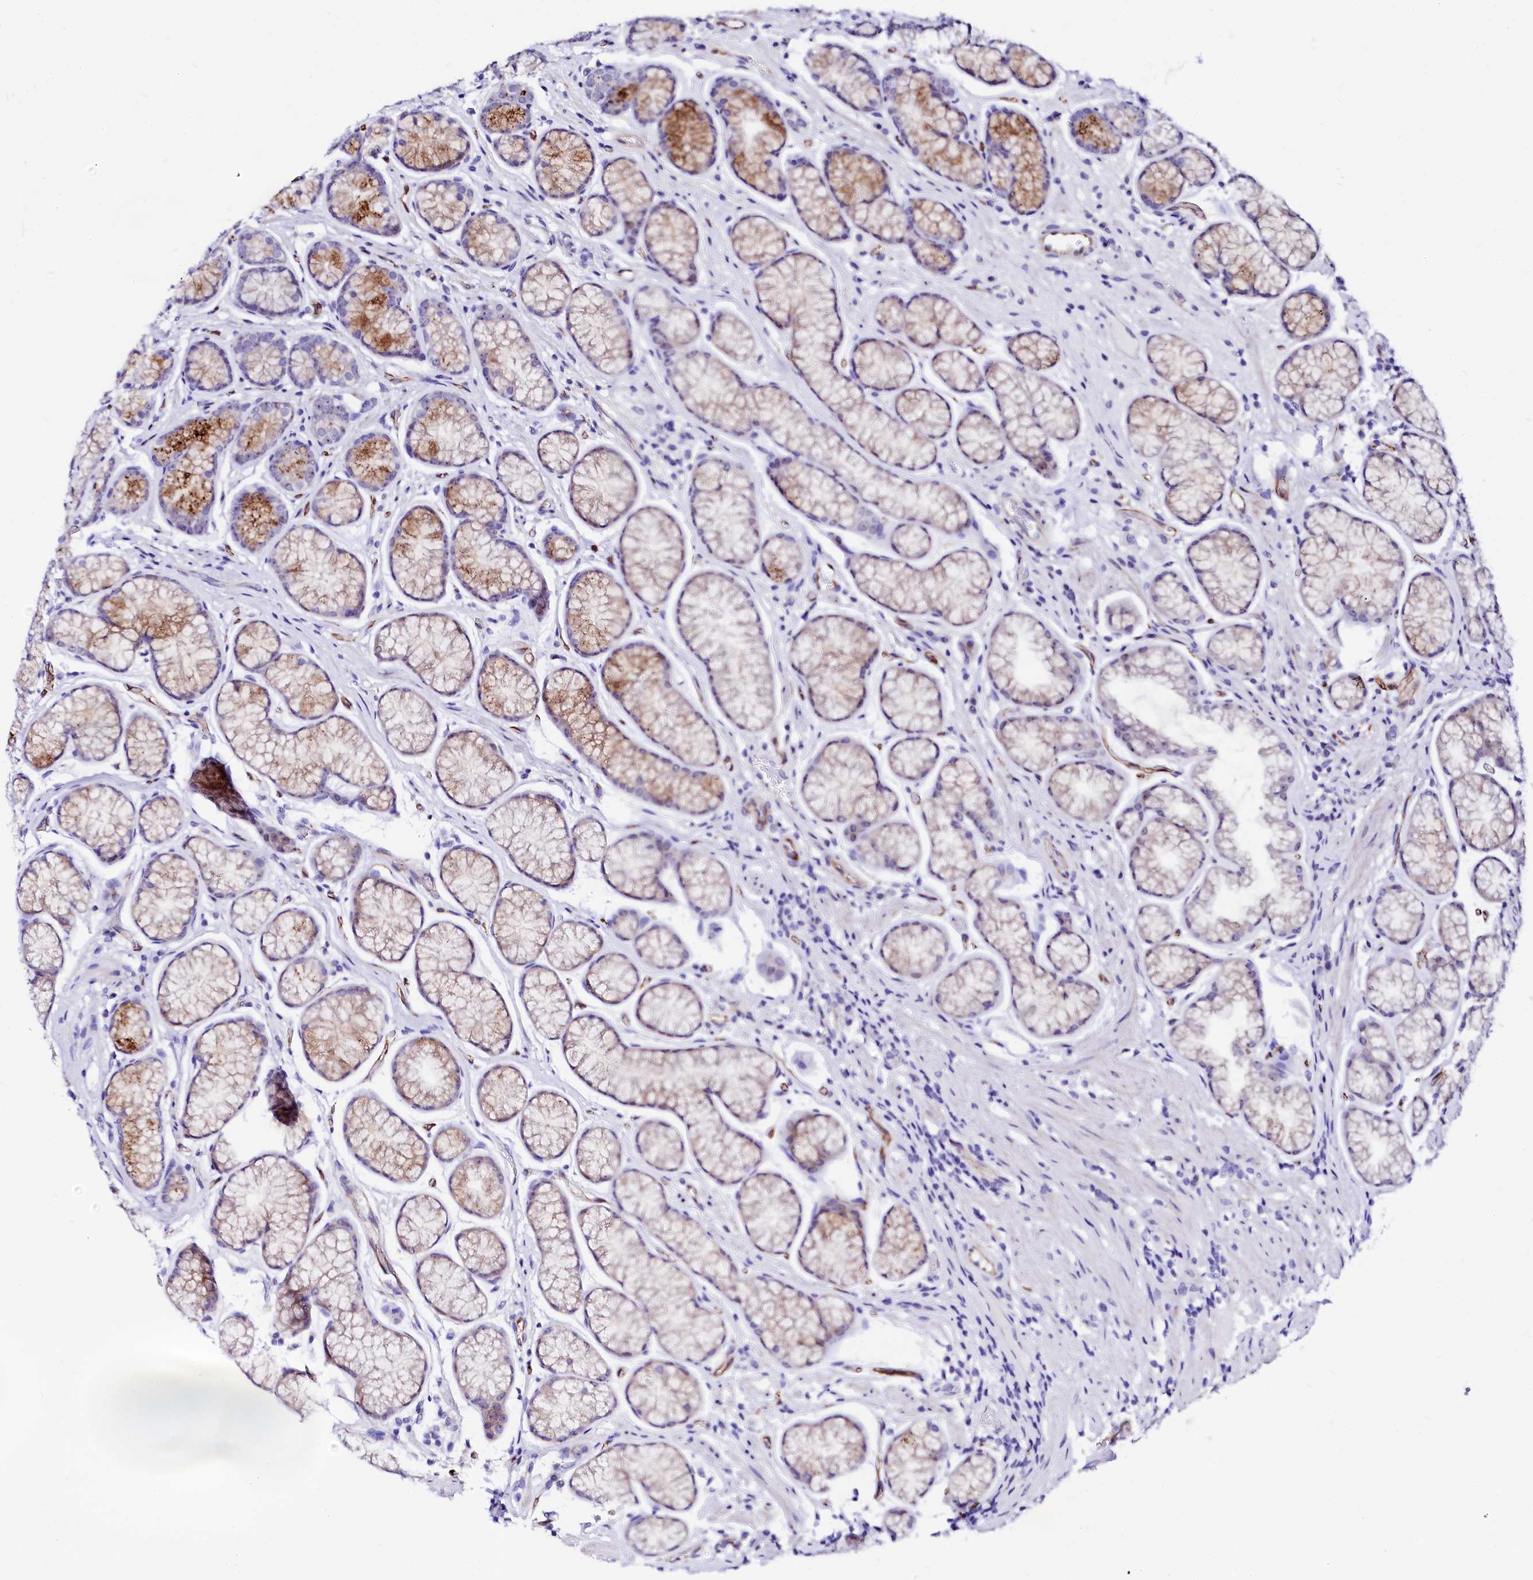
{"staining": {"intensity": "moderate", "quantity": "<25%", "location": "cytoplasmic/membranous"}, "tissue": "stomach", "cell_type": "Glandular cells", "image_type": "normal", "snomed": [{"axis": "morphology", "description": "Normal tissue, NOS"}, {"axis": "topography", "description": "Stomach"}], "caption": "DAB (3,3'-diaminobenzidine) immunohistochemical staining of unremarkable stomach displays moderate cytoplasmic/membranous protein positivity in about <25% of glandular cells. The staining is performed using DAB (3,3'-diaminobenzidine) brown chromogen to label protein expression. The nuclei are counter-stained blue using hematoxylin.", "gene": "SFR1", "patient": {"sex": "male", "age": 42}}